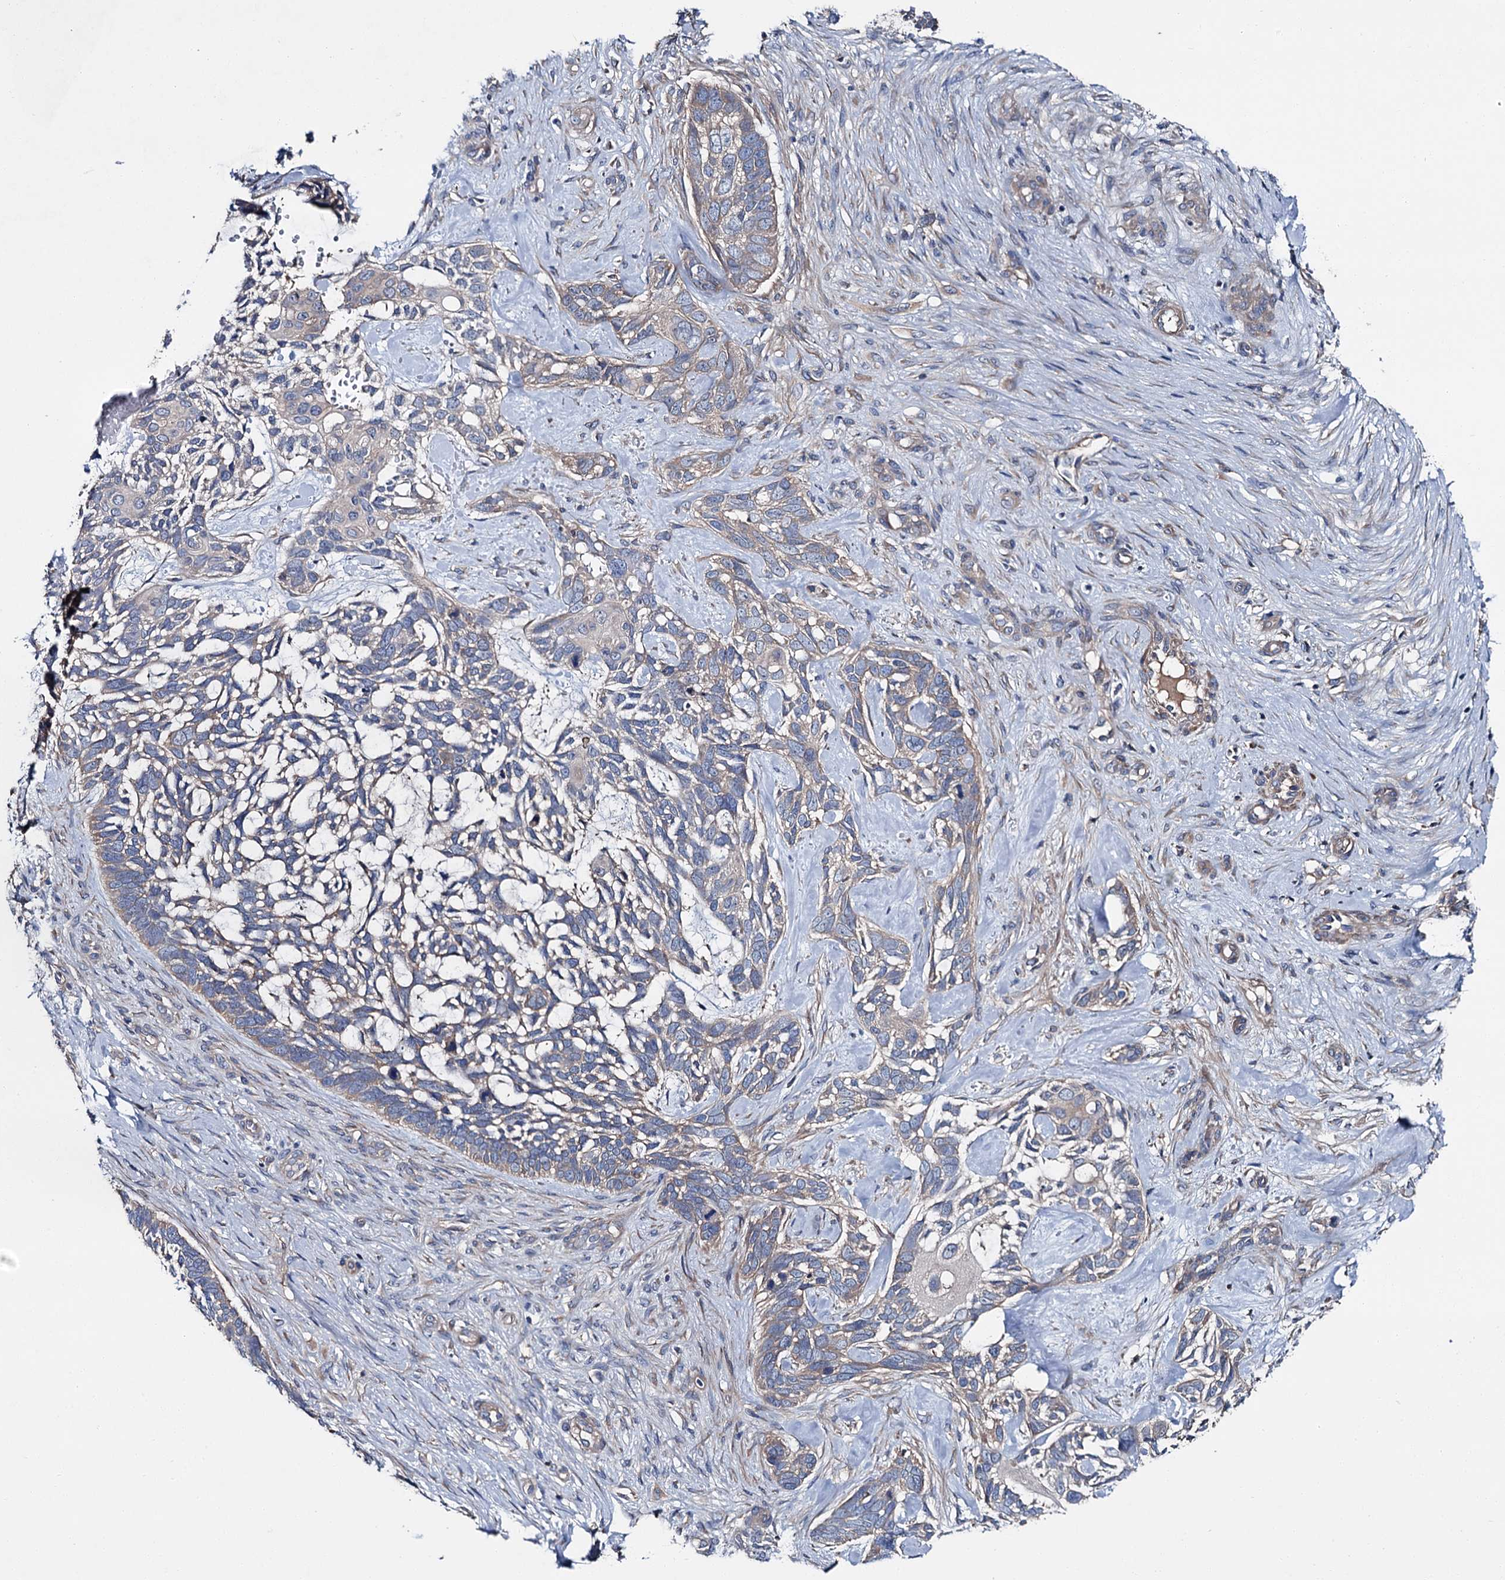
{"staining": {"intensity": "weak", "quantity": "25%-75%", "location": "cytoplasmic/membranous"}, "tissue": "skin cancer", "cell_type": "Tumor cells", "image_type": "cancer", "snomed": [{"axis": "morphology", "description": "Basal cell carcinoma"}, {"axis": "topography", "description": "Skin"}], "caption": "Basal cell carcinoma (skin) stained with a protein marker shows weak staining in tumor cells.", "gene": "SLC22A25", "patient": {"sex": "male", "age": 88}}